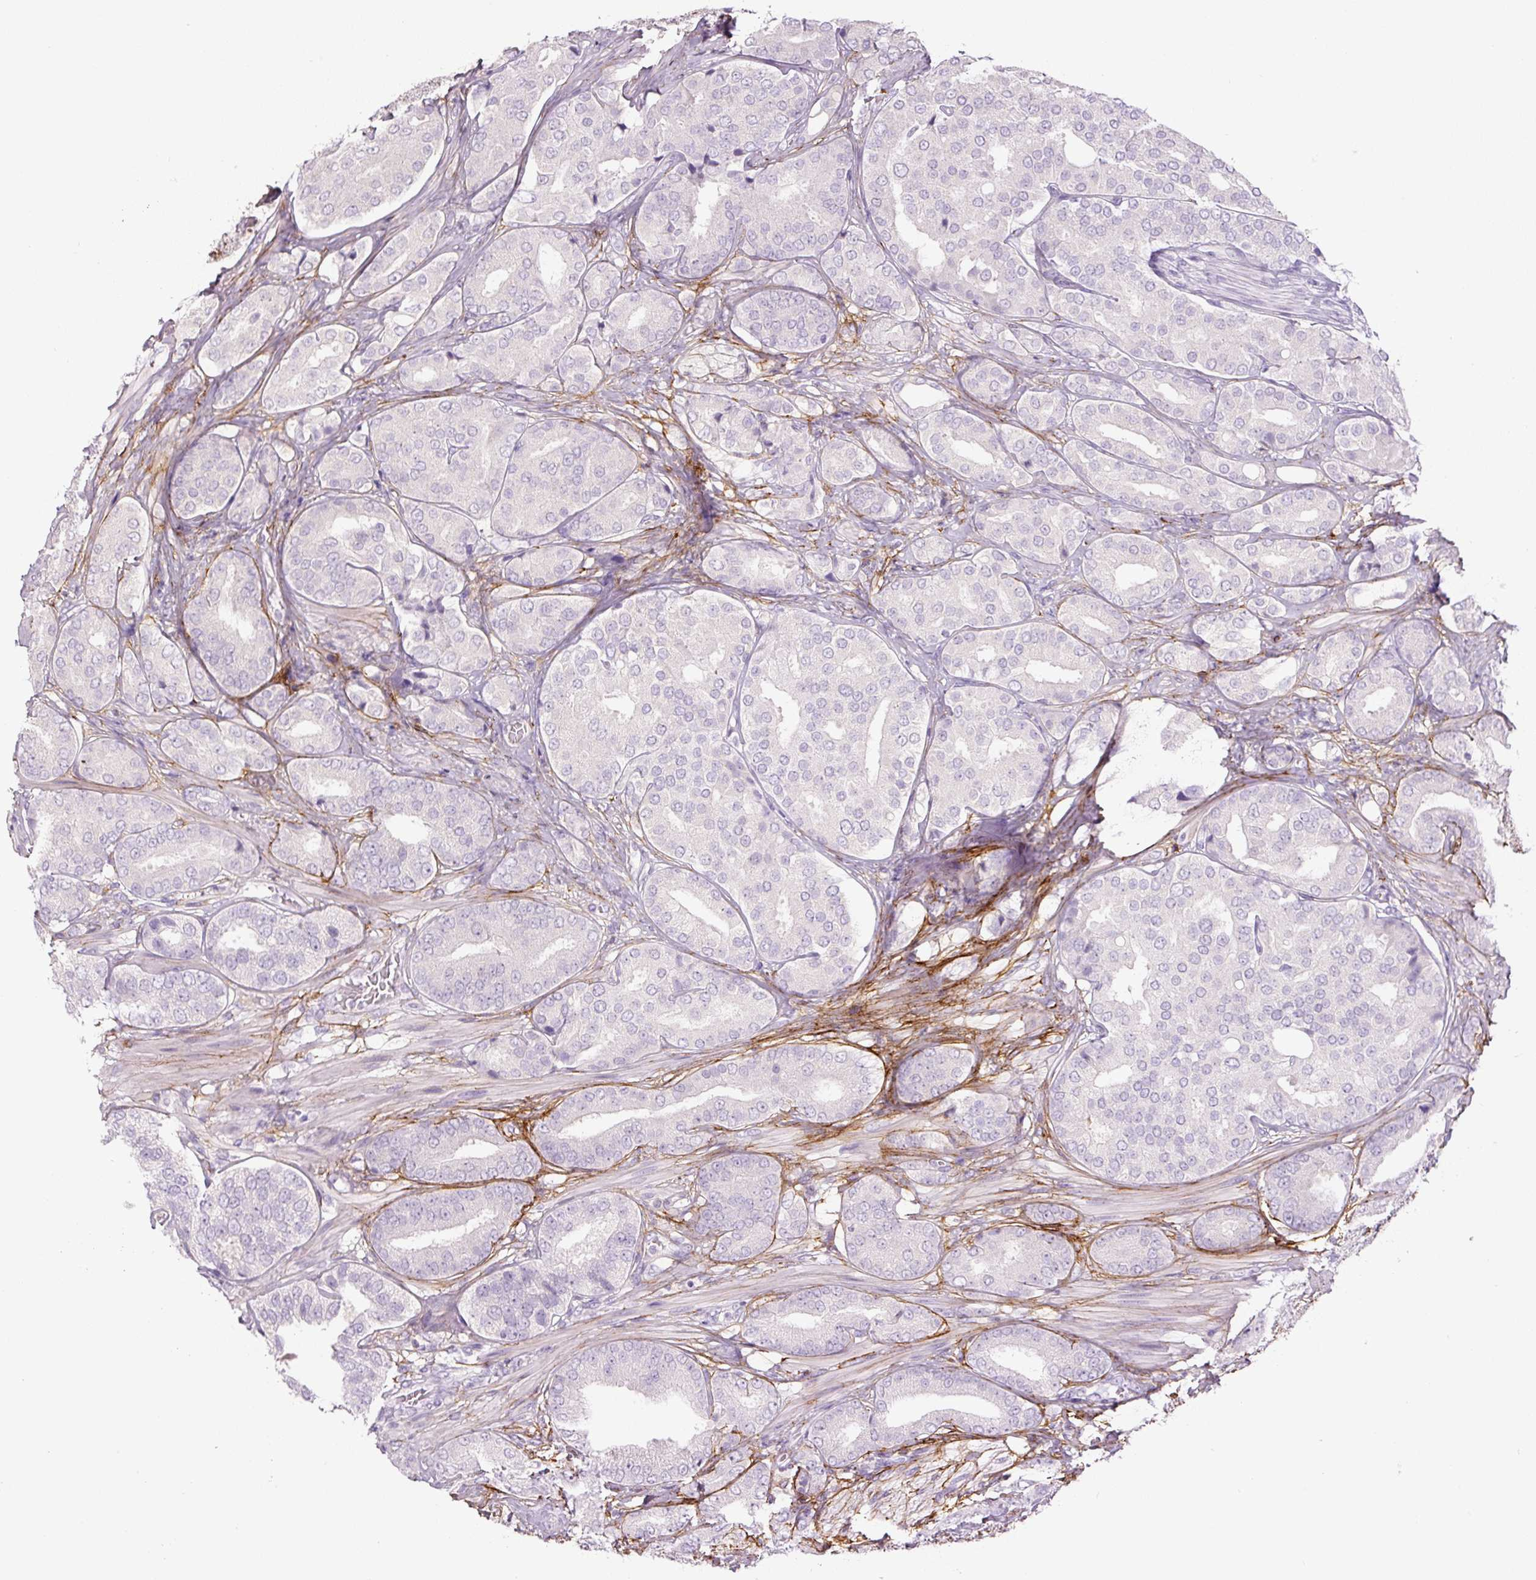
{"staining": {"intensity": "negative", "quantity": "none", "location": "none"}, "tissue": "prostate cancer", "cell_type": "Tumor cells", "image_type": "cancer", "snomed": [{"axis": "morphology", "description": "Adenocarcinoma, High grade"}, {"axis": "topography", "description": "Prostate"}], "caption": "Histopathology image shows no significant protein expression in tumor cells of prostate adenocarcinoma (high-grade).", "gene": "FBN1", "patient": {"sex": "male", "age": 63}}